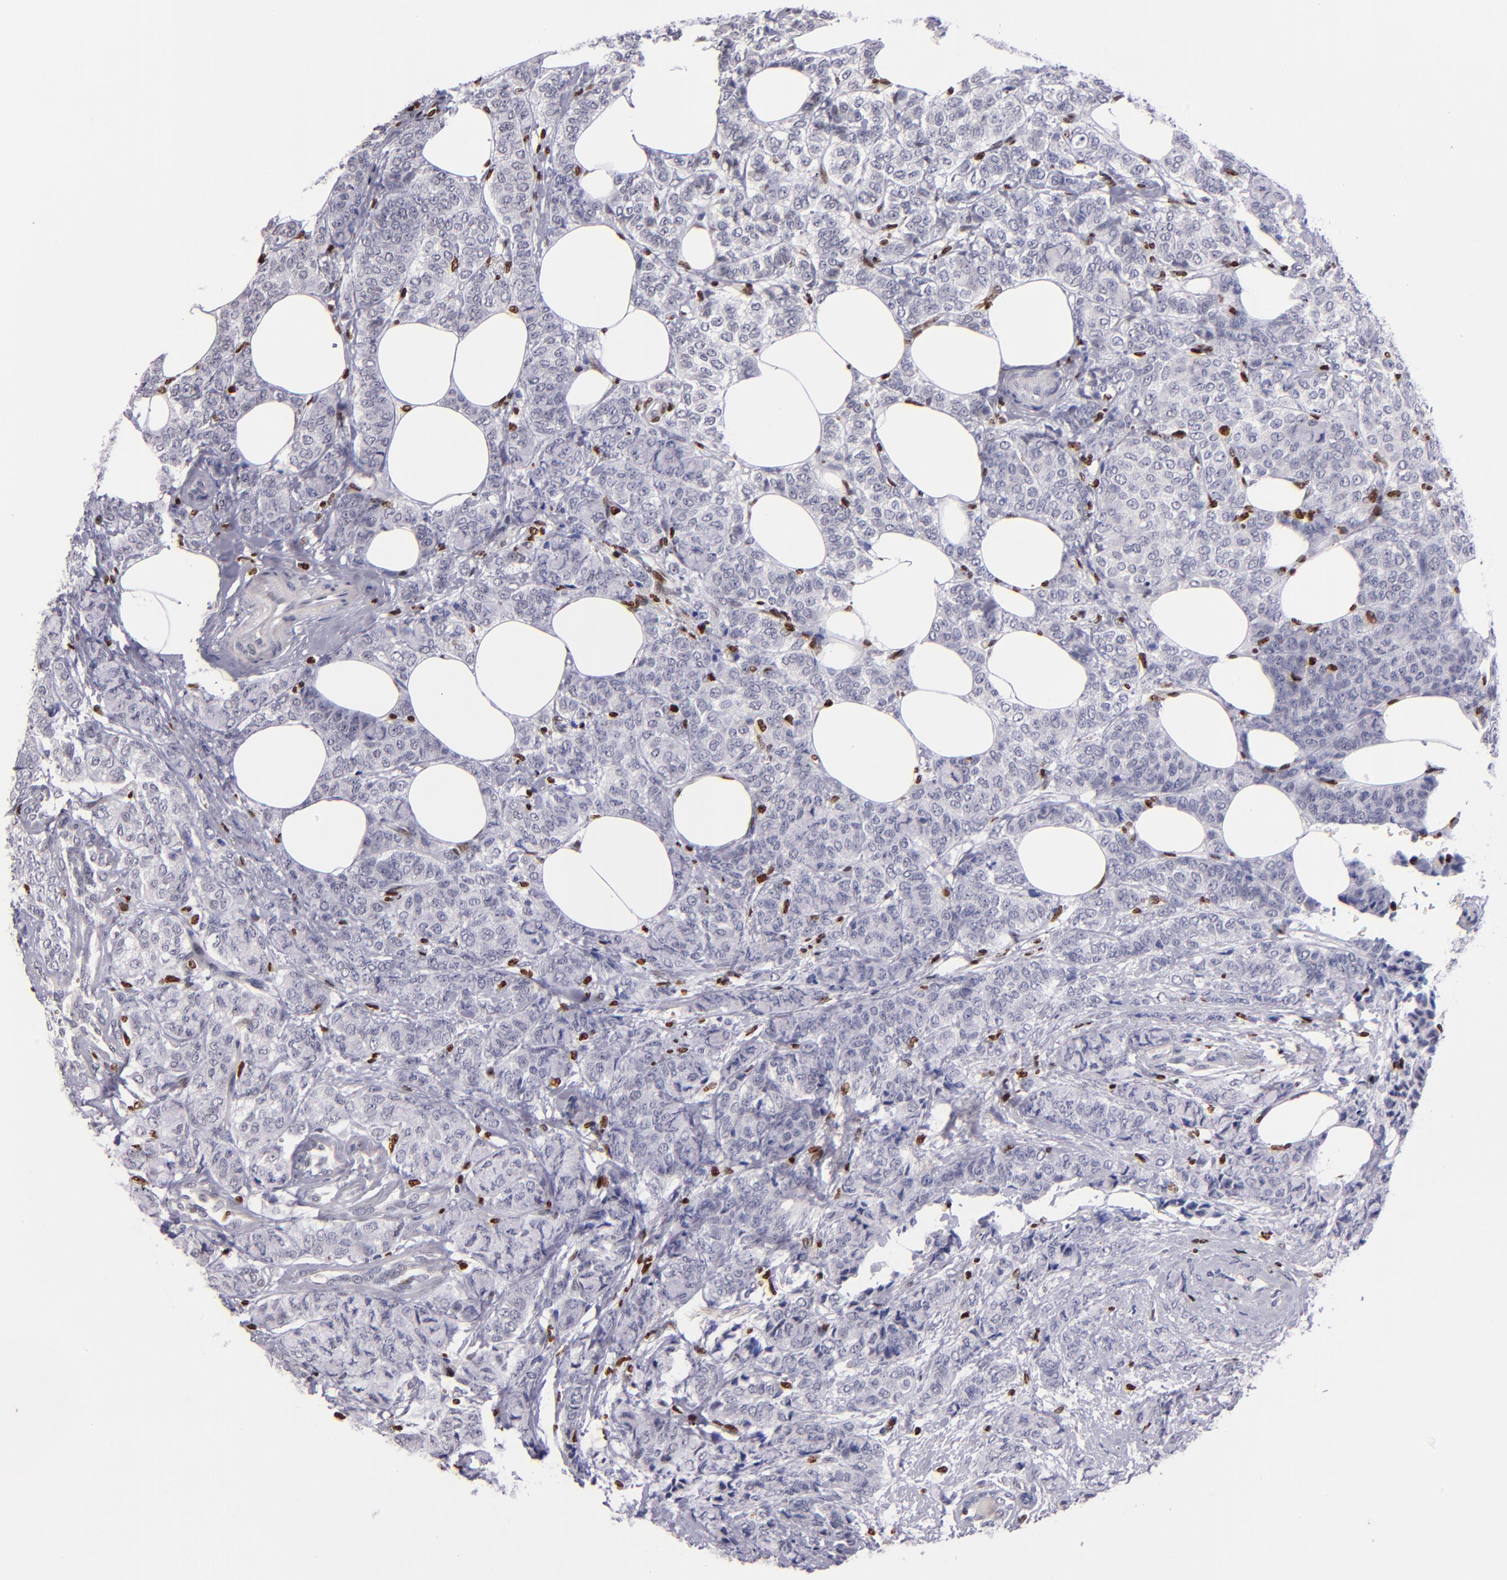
{"staining": {"intensity": "weak", "quantity": "25%-75%", "location": "nuclear"}, "tissue": "breast cancer", "cell_type": "Tumor cells", "image_type": "cancer", "snomed": [{"axis": "morphology", "description": "Lobular carcinoma"}, {"axis": "topography", "description": "Breast"}], "caption": "Tumor cells exhibit low levels of weak nuclear expression in about 25%-75% of cells in human breast cancer.", "gene": "CDKL5", "patient": {"sex": "female", "age": 60}}